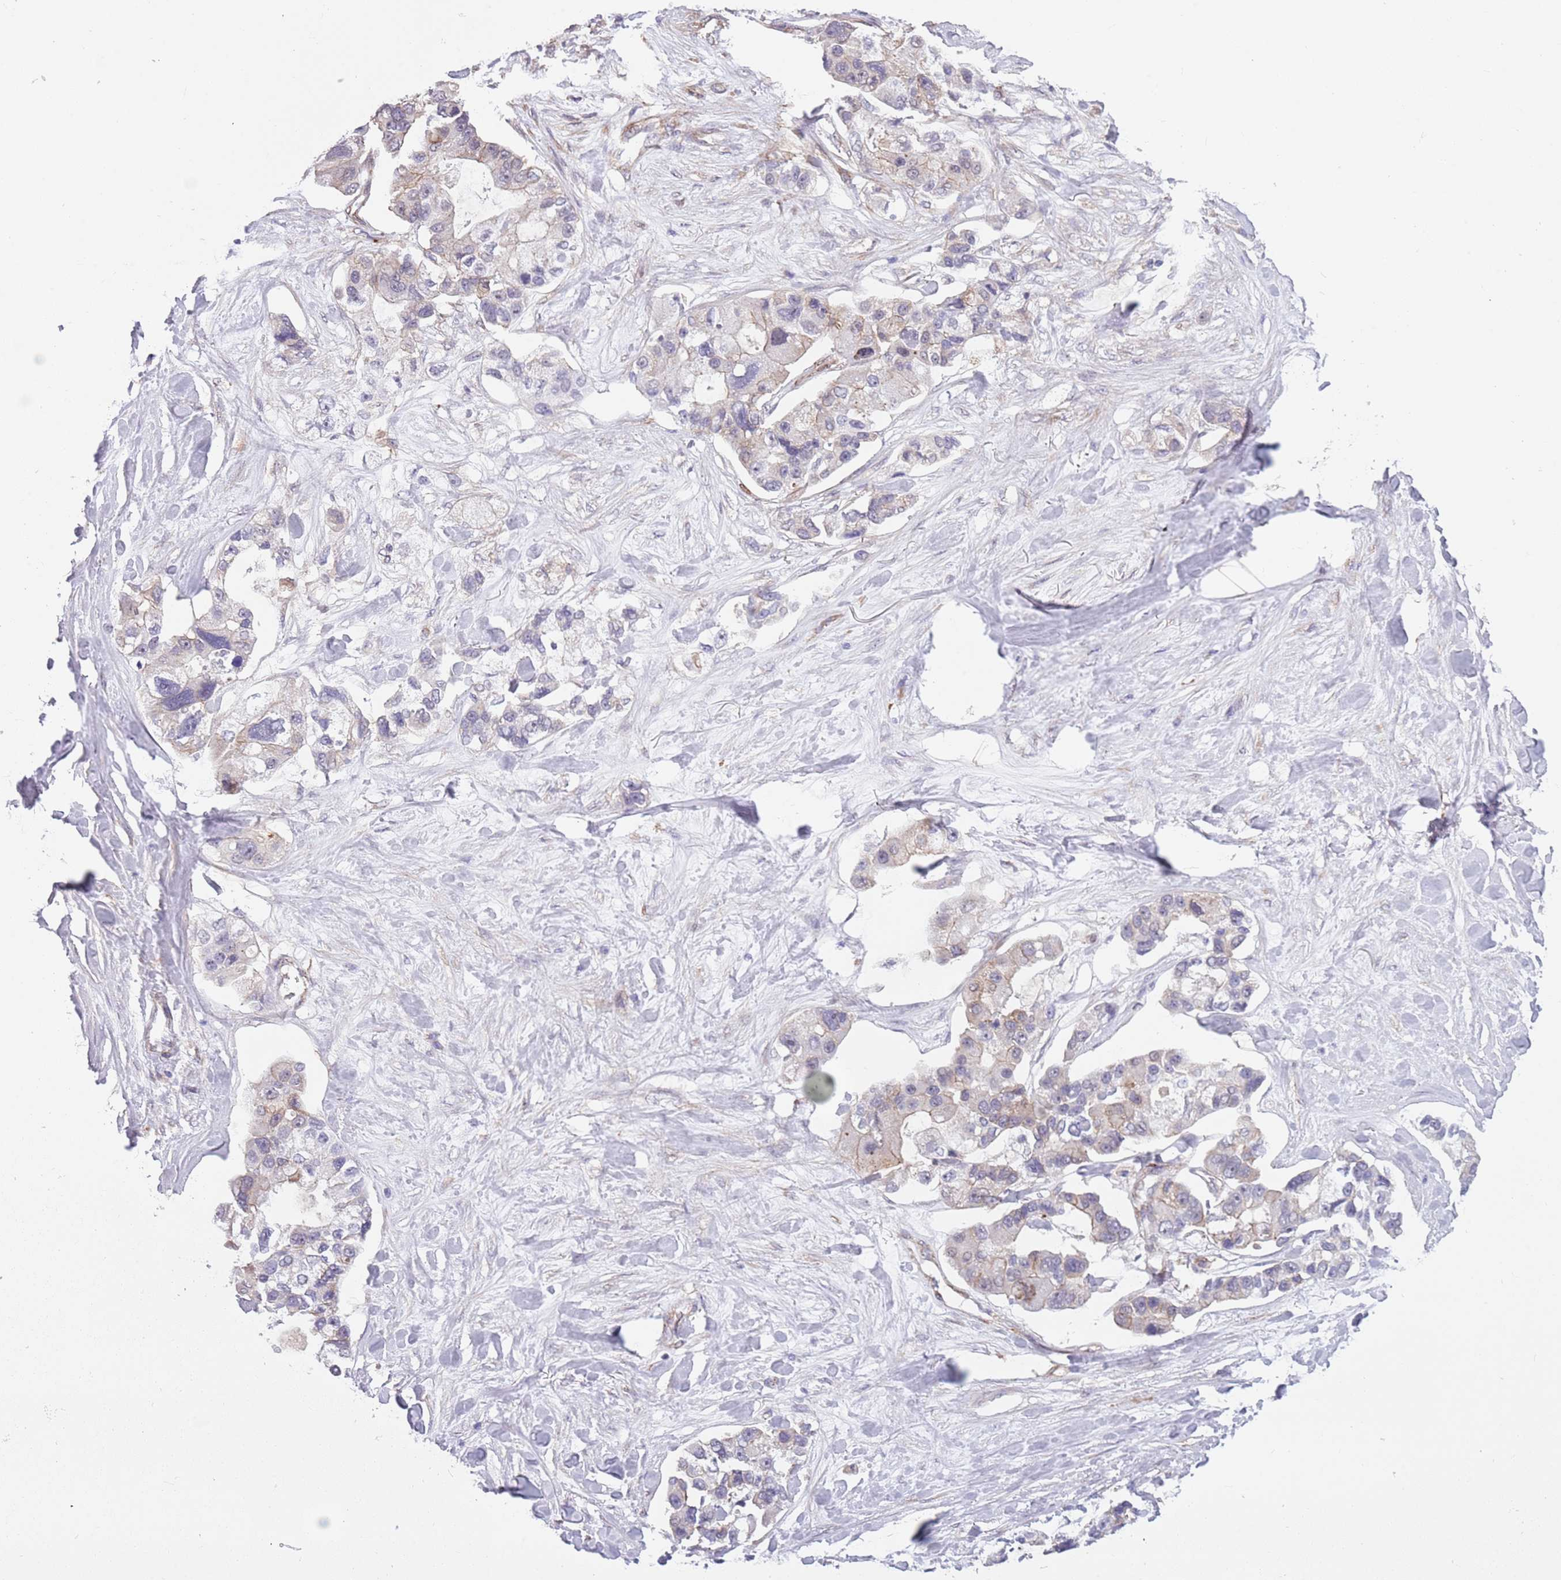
{"staining": {"intensity": "moderate", "quantity": "<25%", "location": "cytoplasmic/membranous"}, "tissue": "lung cancer", "cell_type": "Tumor cells", "image_type": "cancer", "snomed": [{"axis": "morphology", "description": "Adenocarcinoma, NOS"}, {"axis": "topography", "description": "Lung"}], "caption": "Tumor cells show moderate cytoplasmic/membranous expression in about <25% of cells in lung cancer (adenocarcinoma). Nuclei are stained in blue.", "gene": "CREBZF", "patient": {"sex": "female", "age": 54}}